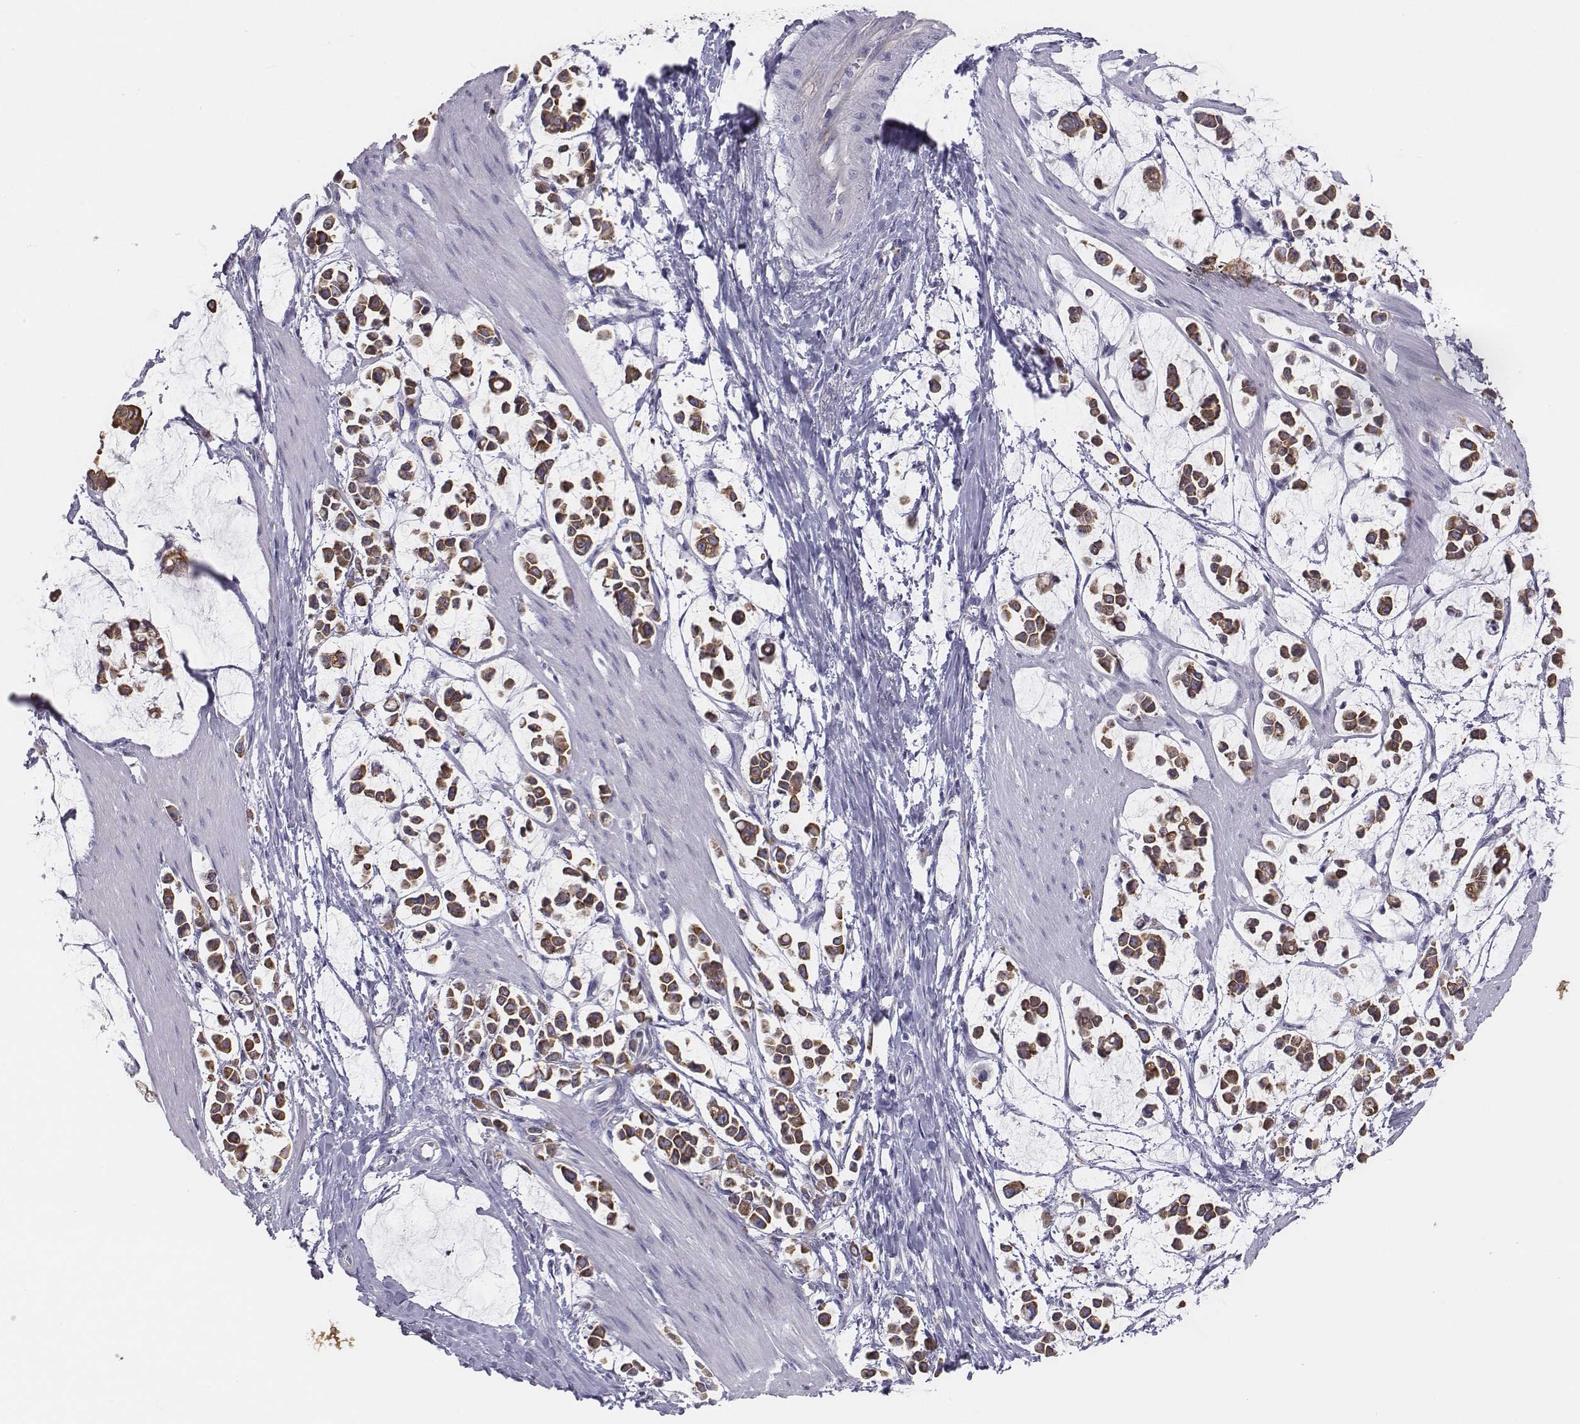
{"staining": {"intensity": "moderate", "quantity": "25%-75%", "location": "cytoplasmic/membranous"}, "tissue": "stomach cancer", "cell_type": "Tumor cells", "image_type": "cancer", "snomed": [{"axis": "morphology", "description": "Adenocarcinoma, NOS"}, {"axis": "topography", "description": "Stomach"}], "caption": "Moderate cytoplasmic/membranous protein expression is present in approximately 25%-75% of tumor cells in adenocarcinoma (stomach).", "gene": "CHST14", "patient": {"sex": "male", "age": 82}}